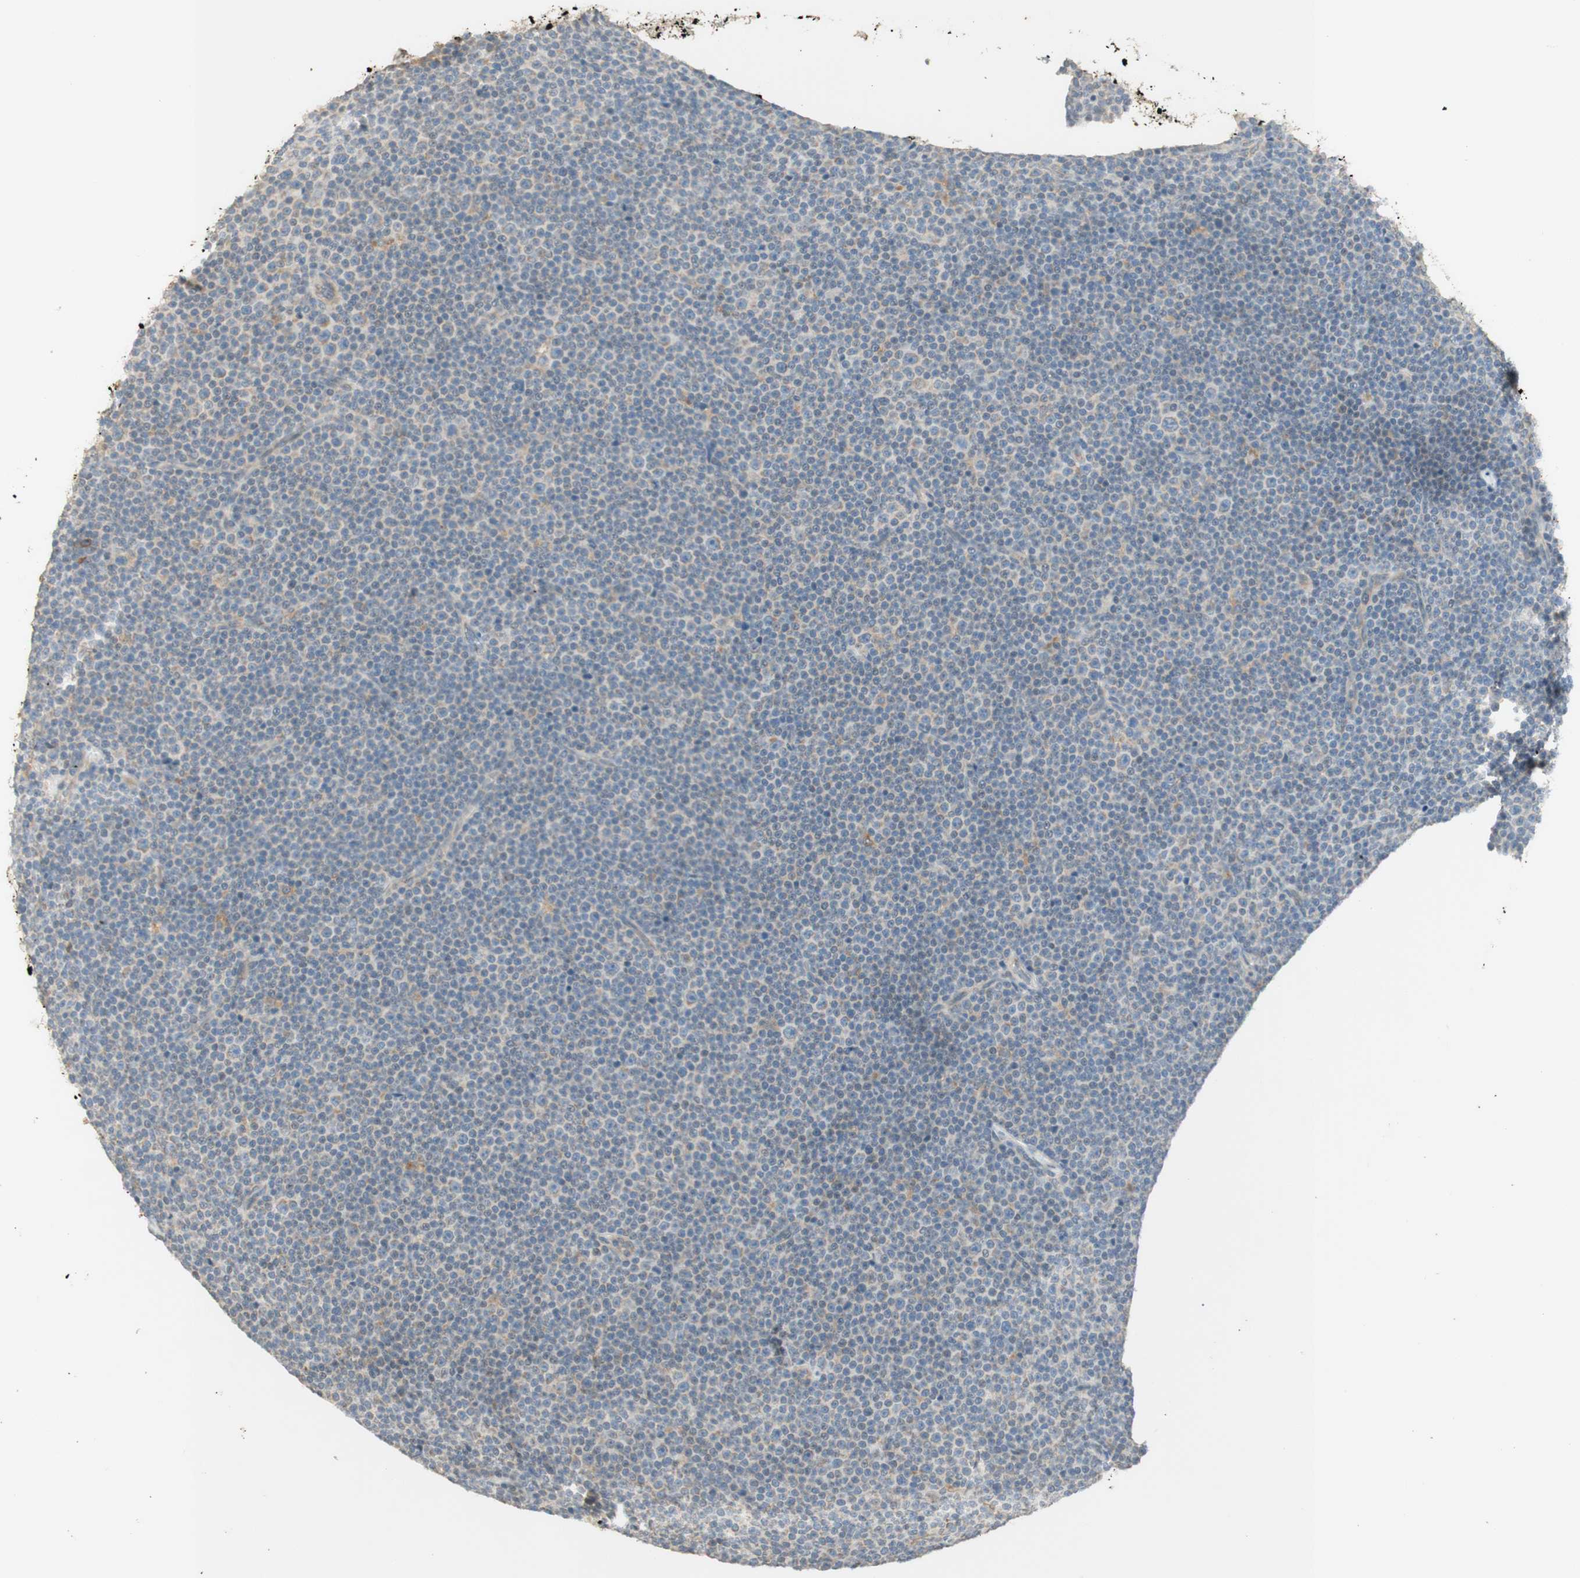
{"staining": {"intensity": "weak", "quantity": "<25%", "location": "cytoplasmic/membranous"}, "tissue": "lymphoma", "cell_type": "Tumor cells", "image_type": "cancer", "snomed": [{"axis": "morphology", "description": "Malignant lymphoma, non-Hodgkin's type, Low grade"}, {"axis": "topography", "description": "Lymph node"}], "caption": "Tumor cells are negative for brown protein staining in lymphoma. (DAB IHC visualized using brightfield microscopy, high magnification).", "gene": "CLCN2", "patient": {"sex": "female", "age": 67}}